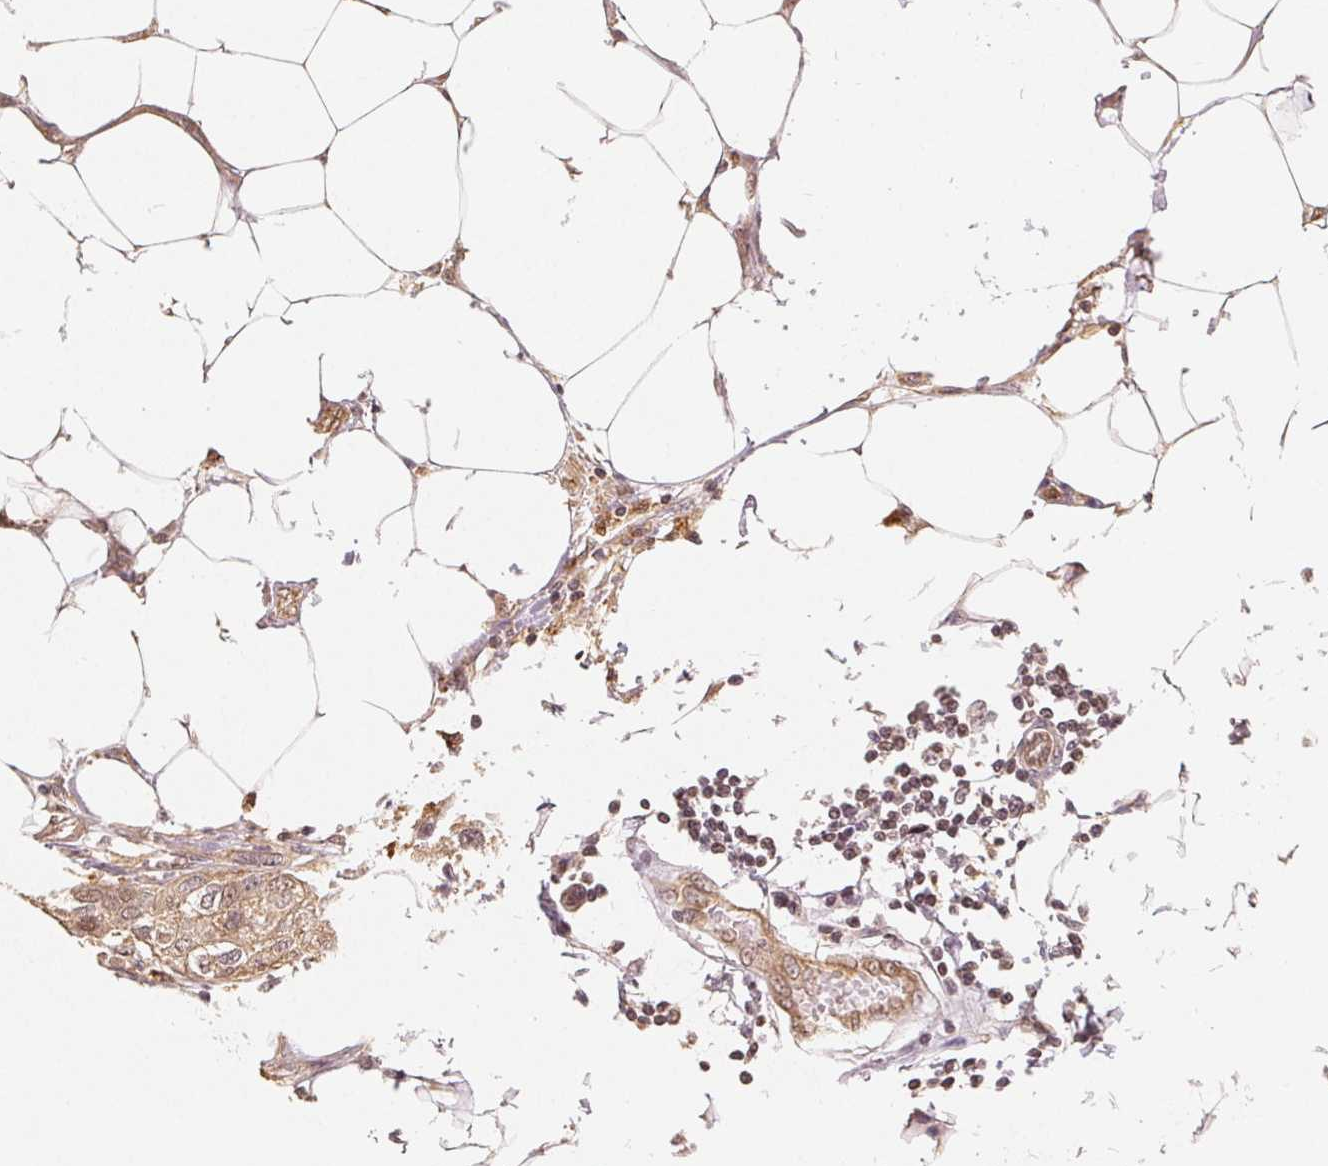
{"staining": {"intensity": "weak", "quantity": ">75%", "location": "cytoplasmic/membranous,nuclear"}, "tissue": "breast cancer", "cell_type": "Tumor cells", "image_type": "cancer", "snomed": [{"axis": "morphology", "description": "Duct carcinoma"}, {"axis": "topography", "description": "Breast"}], "caption": "Breast cancer stained with a protein marker displays weak staining in tumor cells.", "gene": "GUSB", "patient": {"sex": "female", "age": 80}}